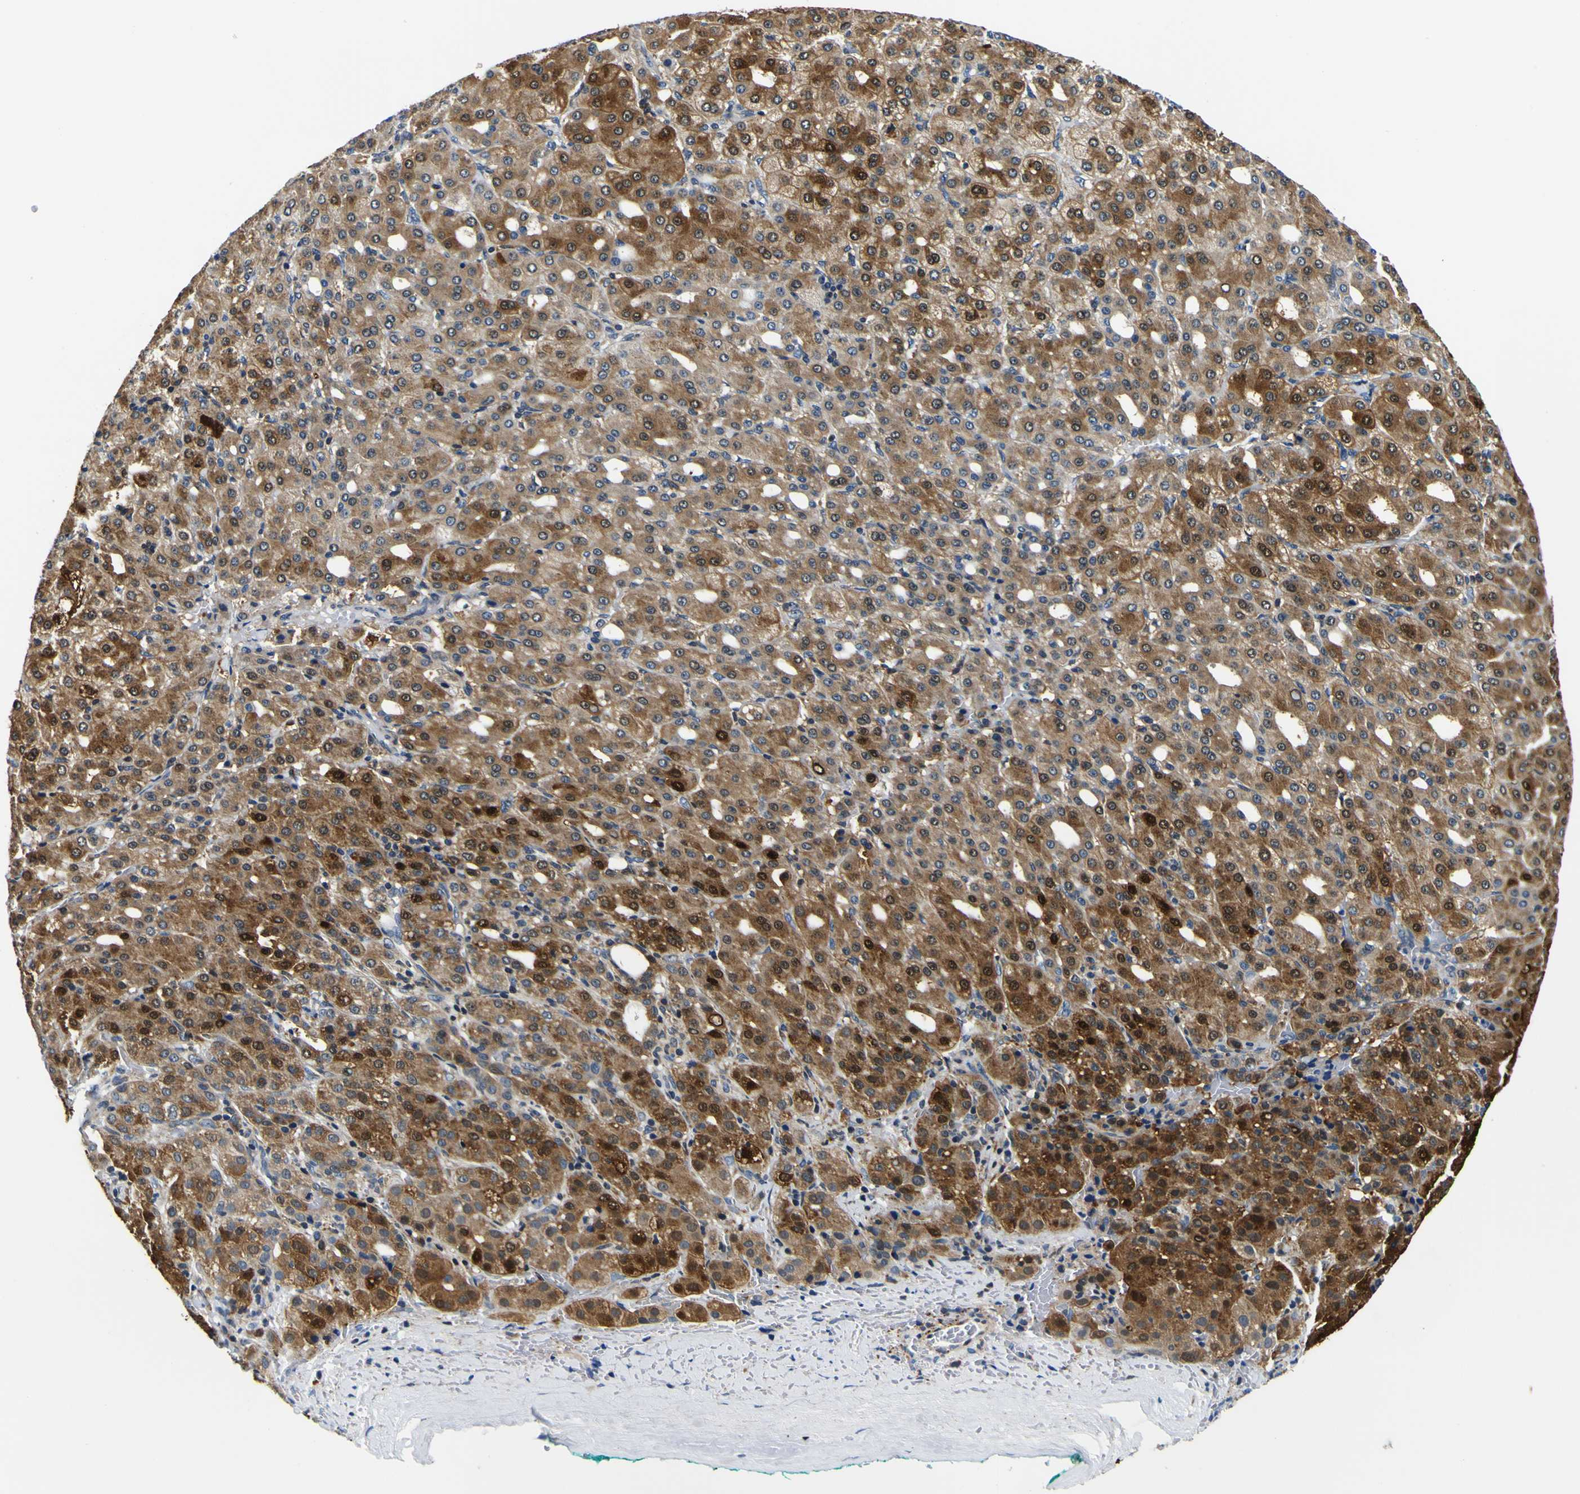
{"staining": {"intensity": "moderate", "quantity": ">75%", "location": "cytoplasmic/membranous,nuclear"}, "tissue": "liver cancer", "cell_type": "Tumor cells", "image_type": "cancer", "snomed": [{"axis": "morphology", "description": "Carcinoma, Hepatocellular, NOS"}, {"axis": "topography", "description": "Liver"}], "caption": "Human liver cancer stained with a brown dye shows moderate cytoplasmic/membranous and nuclear positive expression in about >75% of tumor cells.", "gene": "NLRP3", "patient": {"sex": "male", "age": 65}}